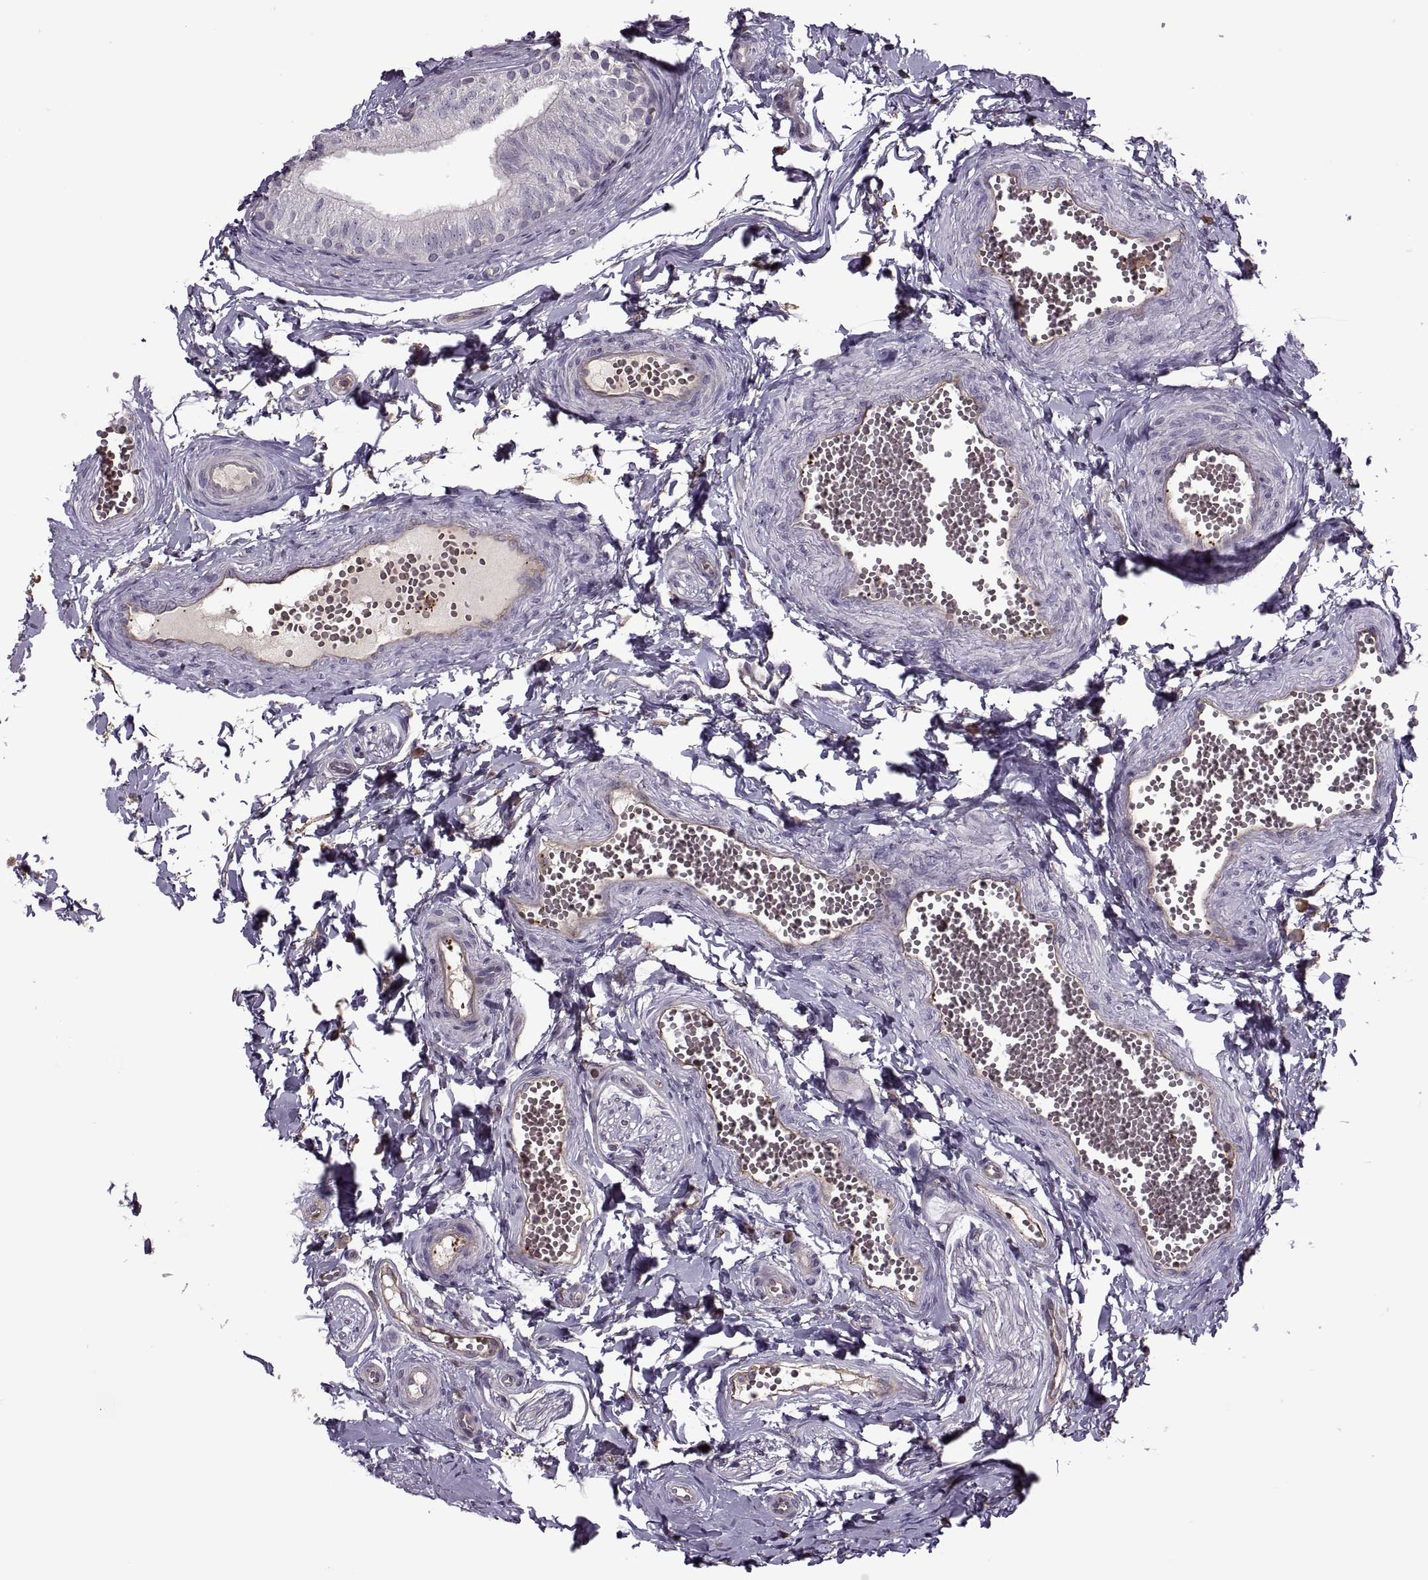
{"staining": {"intensity": "negative", "quantity": "none", "location": "none"}, "tissue": "epididymis", "cell_type": "Glandular cells", "image_type": "normal", "snomed": [{"axis": "morphology", "description": "Normal tissue, NOS"}, {"axis": "topography", "description": "Epididymis"}], "caption": "Immunohistochemistry (IHC) image of normal epididymis stained for a protein (brown), which shows no expression in glandular cells. (DAB immunohistochemistry, high magnification).", "gene": "SLC2A14", "patient": {"sex": "male", "age": 22}}